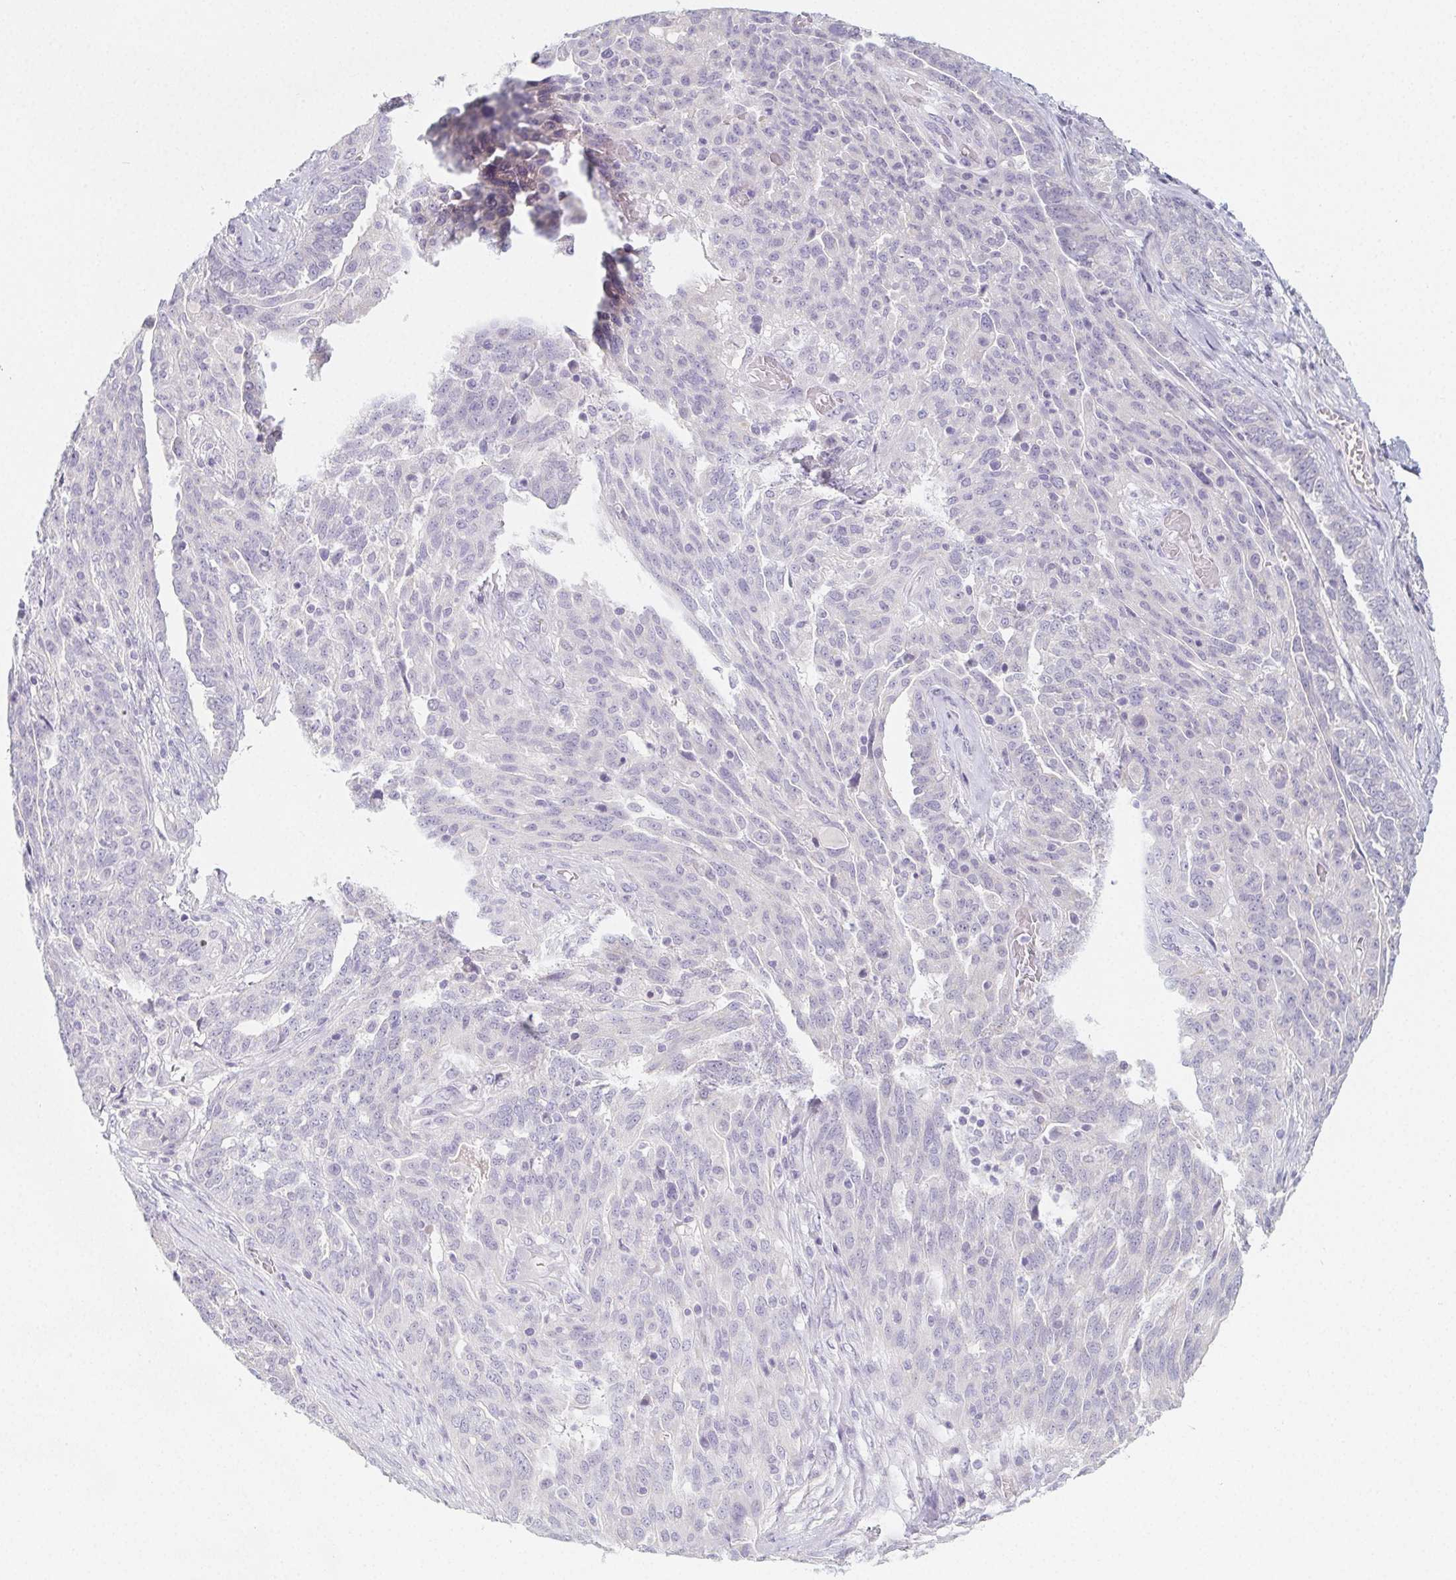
{"staining": {"intensity": "negative", "quantity": "none", "location": "none"}, "tissue": "ovarian cancer", "cell_type": "Tumor cells", "image_type": "cancer", "snomed": [{"axis": "morphology", "description": "Cystadenocarcinoma, serous, NOS"}, {"axis": "topography", "description": "Ovary"}], "caption": "The photomicrograph reveals no significant staining in tumor cells of ovarian cancer (serous cystadenocarcinoma). The staining was performed using DAB (3,3'-diaminobenzidine) to visualize the protein expression in brown, while the nuclei were stained in blue with hematoxylin (Magnification: 20x).", "gene": "GLIPR1L1", "patient": {"sex": "female", "age": 67}}